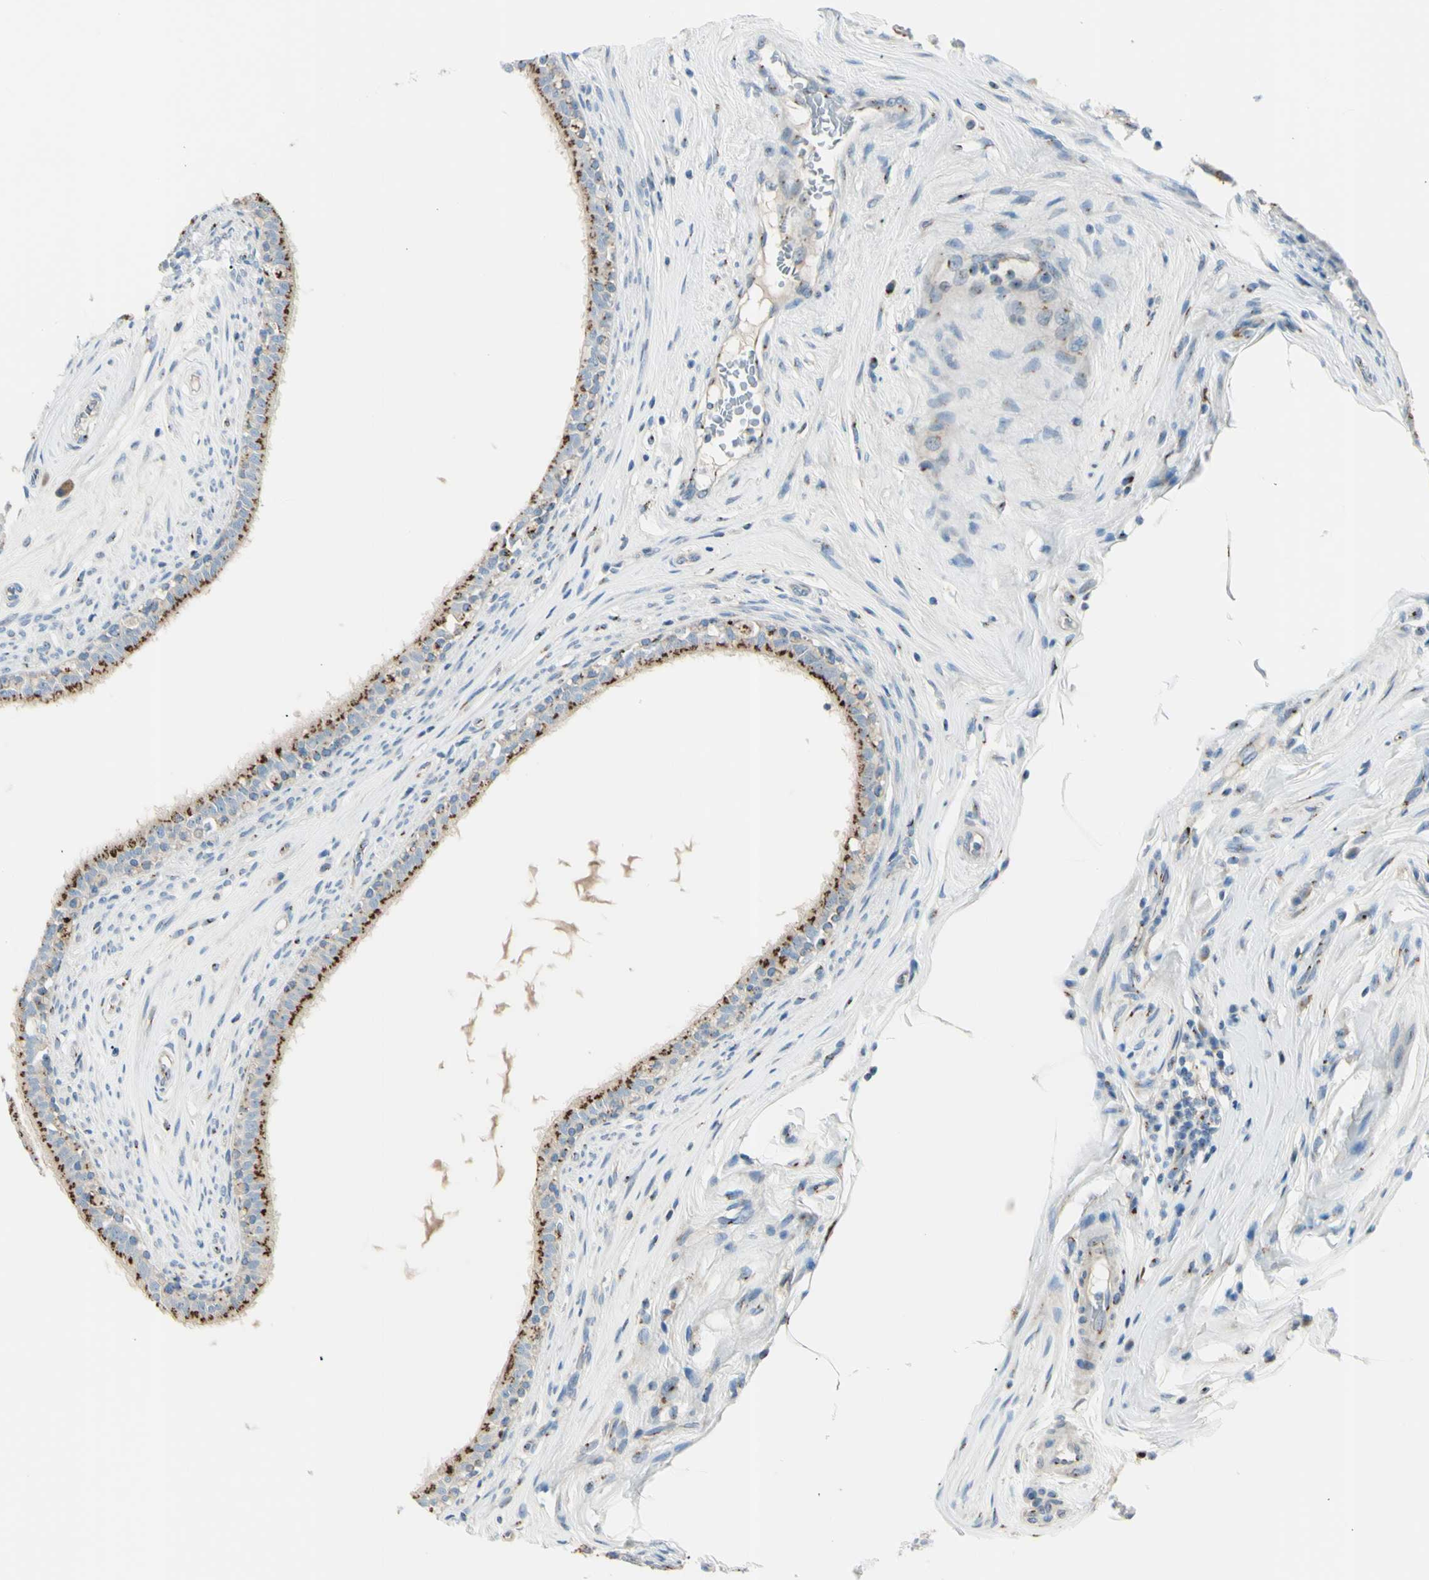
{"staining": {"intensity": "strong", "quantity": "25%-75%", "location": "cytoplasmic/membranous"}, "tissue": "epididymis", "cell_type": "Glandular cells", "image_type": "normal", "snomed": [{"axis": "morphology", "description": "Normal tissue, NOS"}, {"axis": "morphology", "description": "Inflammation, NOS"}, {"axis": "topography", "description": "Epididymis"}], "caption": "The immunohistochemical stain labels strong cytoplasmic/membranous expression in glandular cells of normal epididymis. (Brightfield microscopy of DAB IHC at high magnification).", "gene": "B4GALT1", "patient": {"sex": "male", "age": 84}}